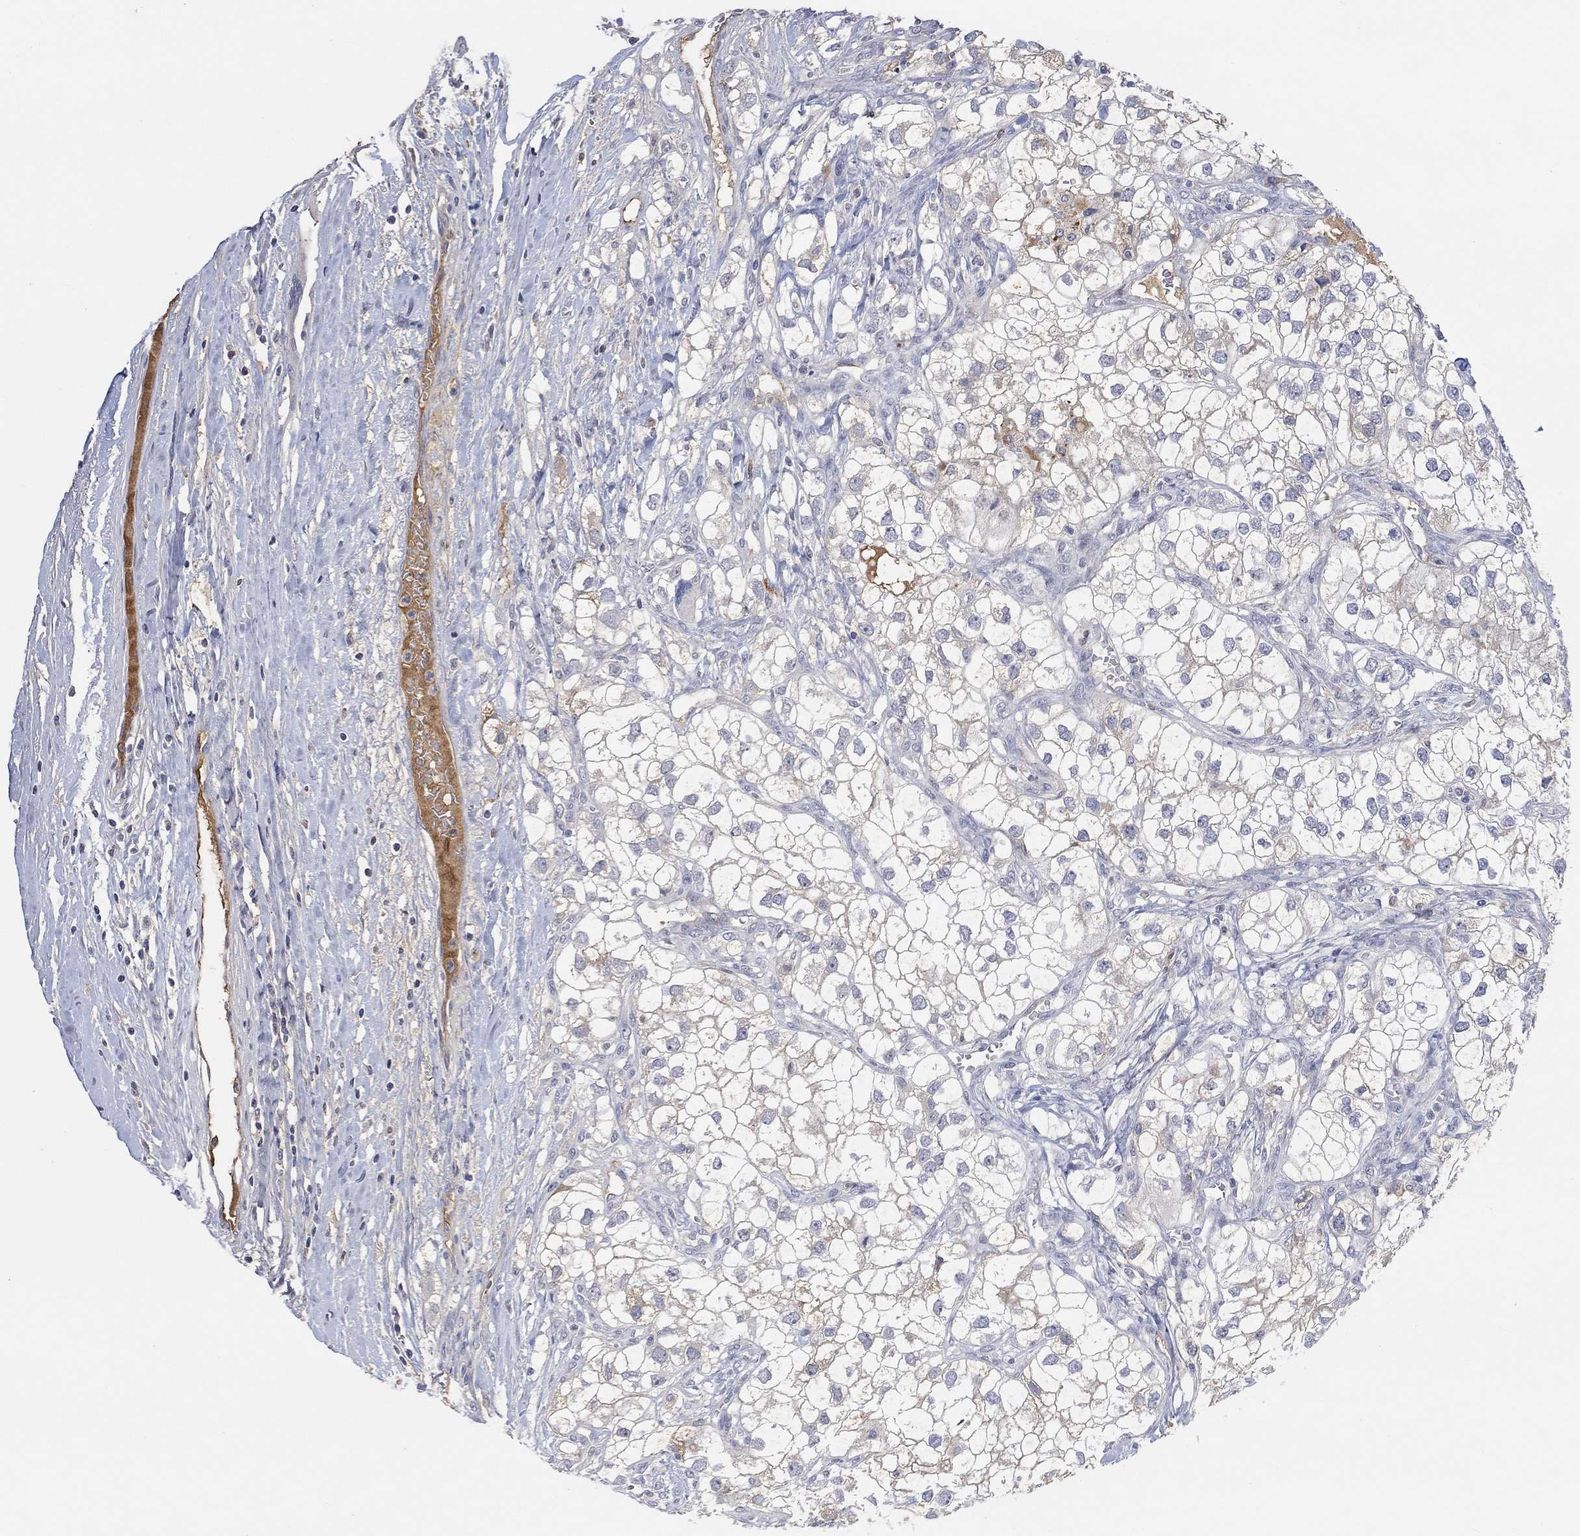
{"staining": {"intensity": "moderate", "quantity": "<25%", "location": "cytoplasmic/membranous"}, "tissue": "renal cancer", "cell_type": "Tumor cells", "image_type": "cancer", "snomed": [{"axis": "morphology", "description": "Adenocarcinoma, NOS"}, {"axis": "topography", "description": "Kidney"}], "caption": "Renal cancer (adenocarcinoma) stained for a protein shows moderate cytoplasmic/membranous positivity in tumor cells.", "gene": "MSTN", "patient": {"sex": "male", "age": 59}}